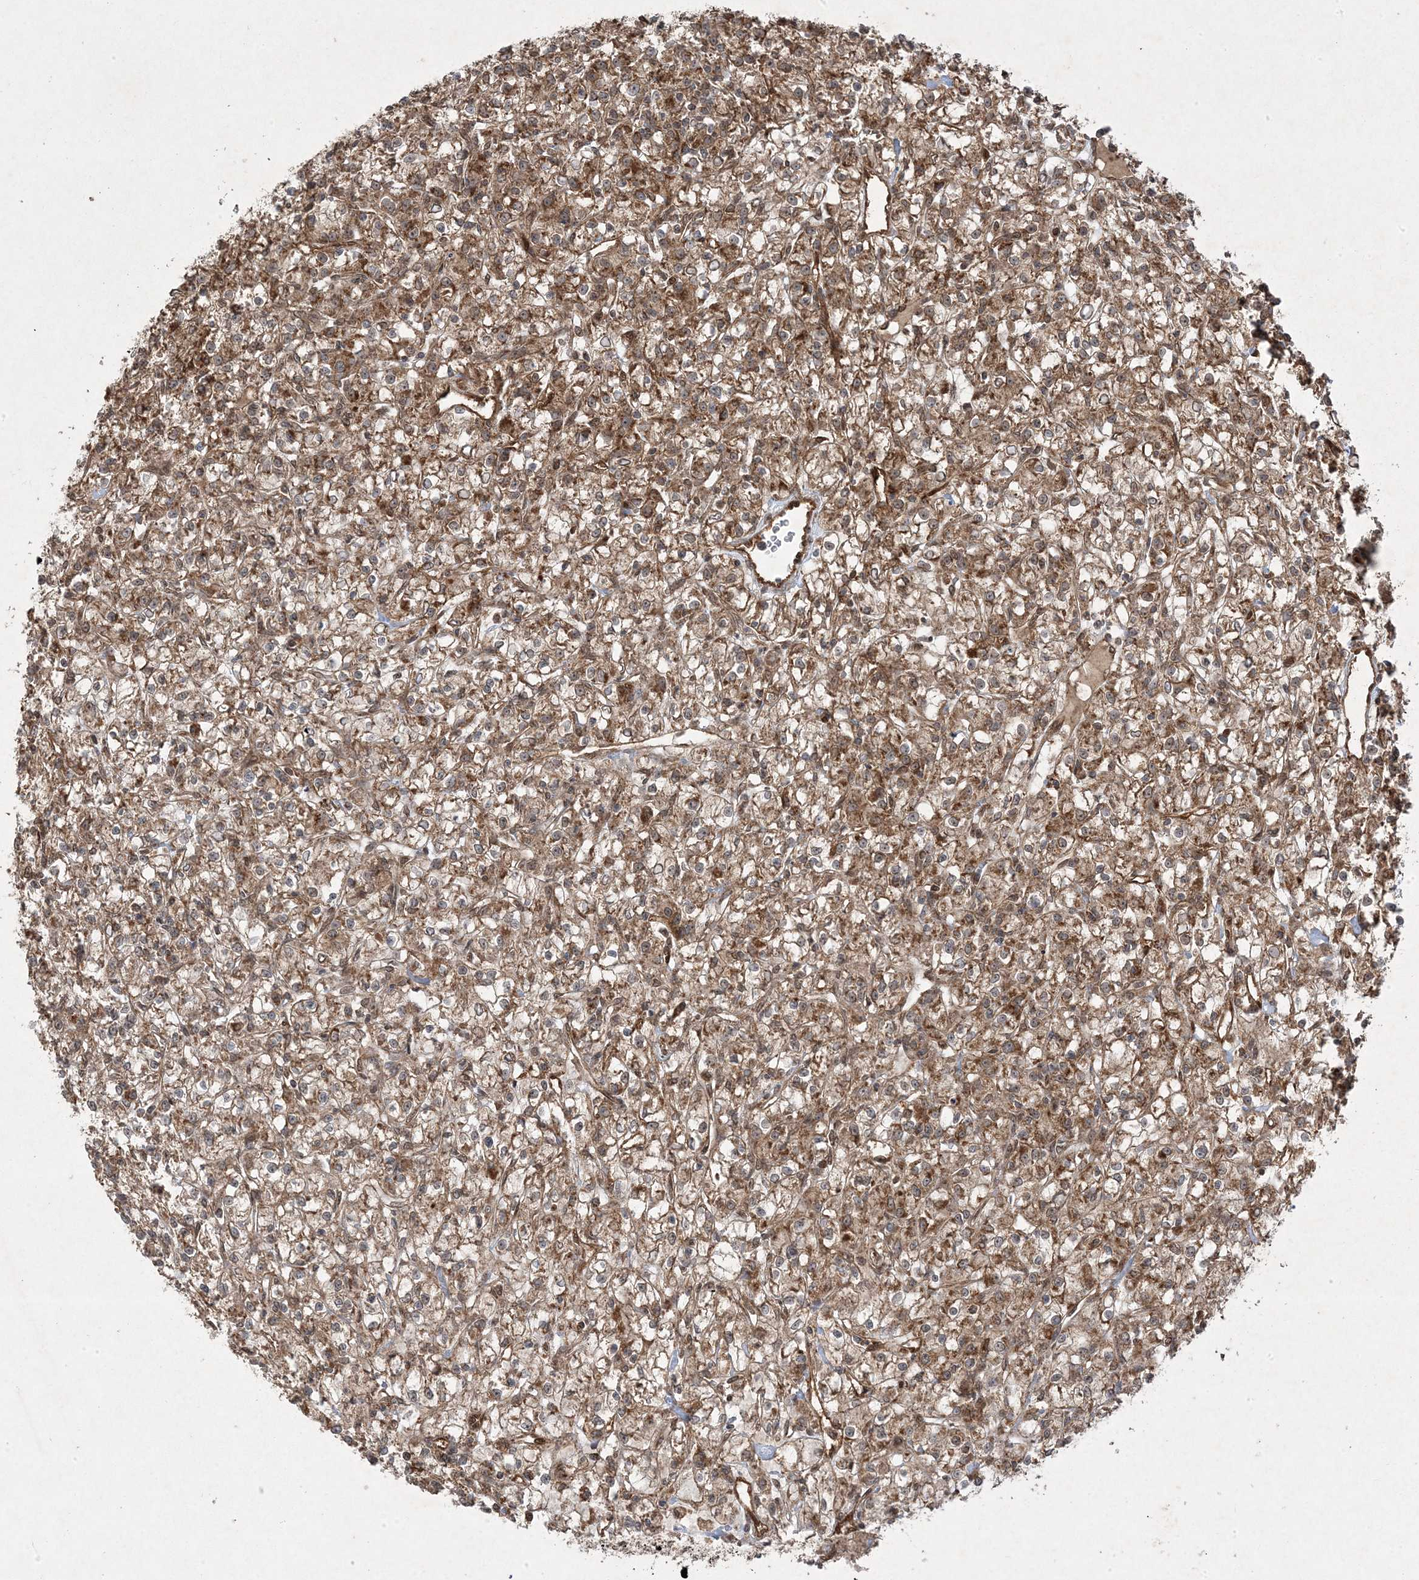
{"staining": {"intensity": "moderate", "quantity": ">75%", "location": "cytoplasmic/membranous"}, "tissue": "renal cancer", "cell_type": "Tumor cells", "image_type": "cancer", "snomed": [{"axis": "morphology", "description": "Adenocarcinoma, NOS"}, {"axis": "topography", "description": "Kidney"}], "caption": "An immunohistochemistry (IHC) micrograph of neoplastic tissue is shown. Protein staining in brown highlights moderate cytoplasmic/membranous positivity in renal cancer within tumor cells. (brown staining indicates protein expression, while blue staining denotes nuclei).", "gene": "PLEKHM2", "patient": {"sex": "female", "age": 59}}